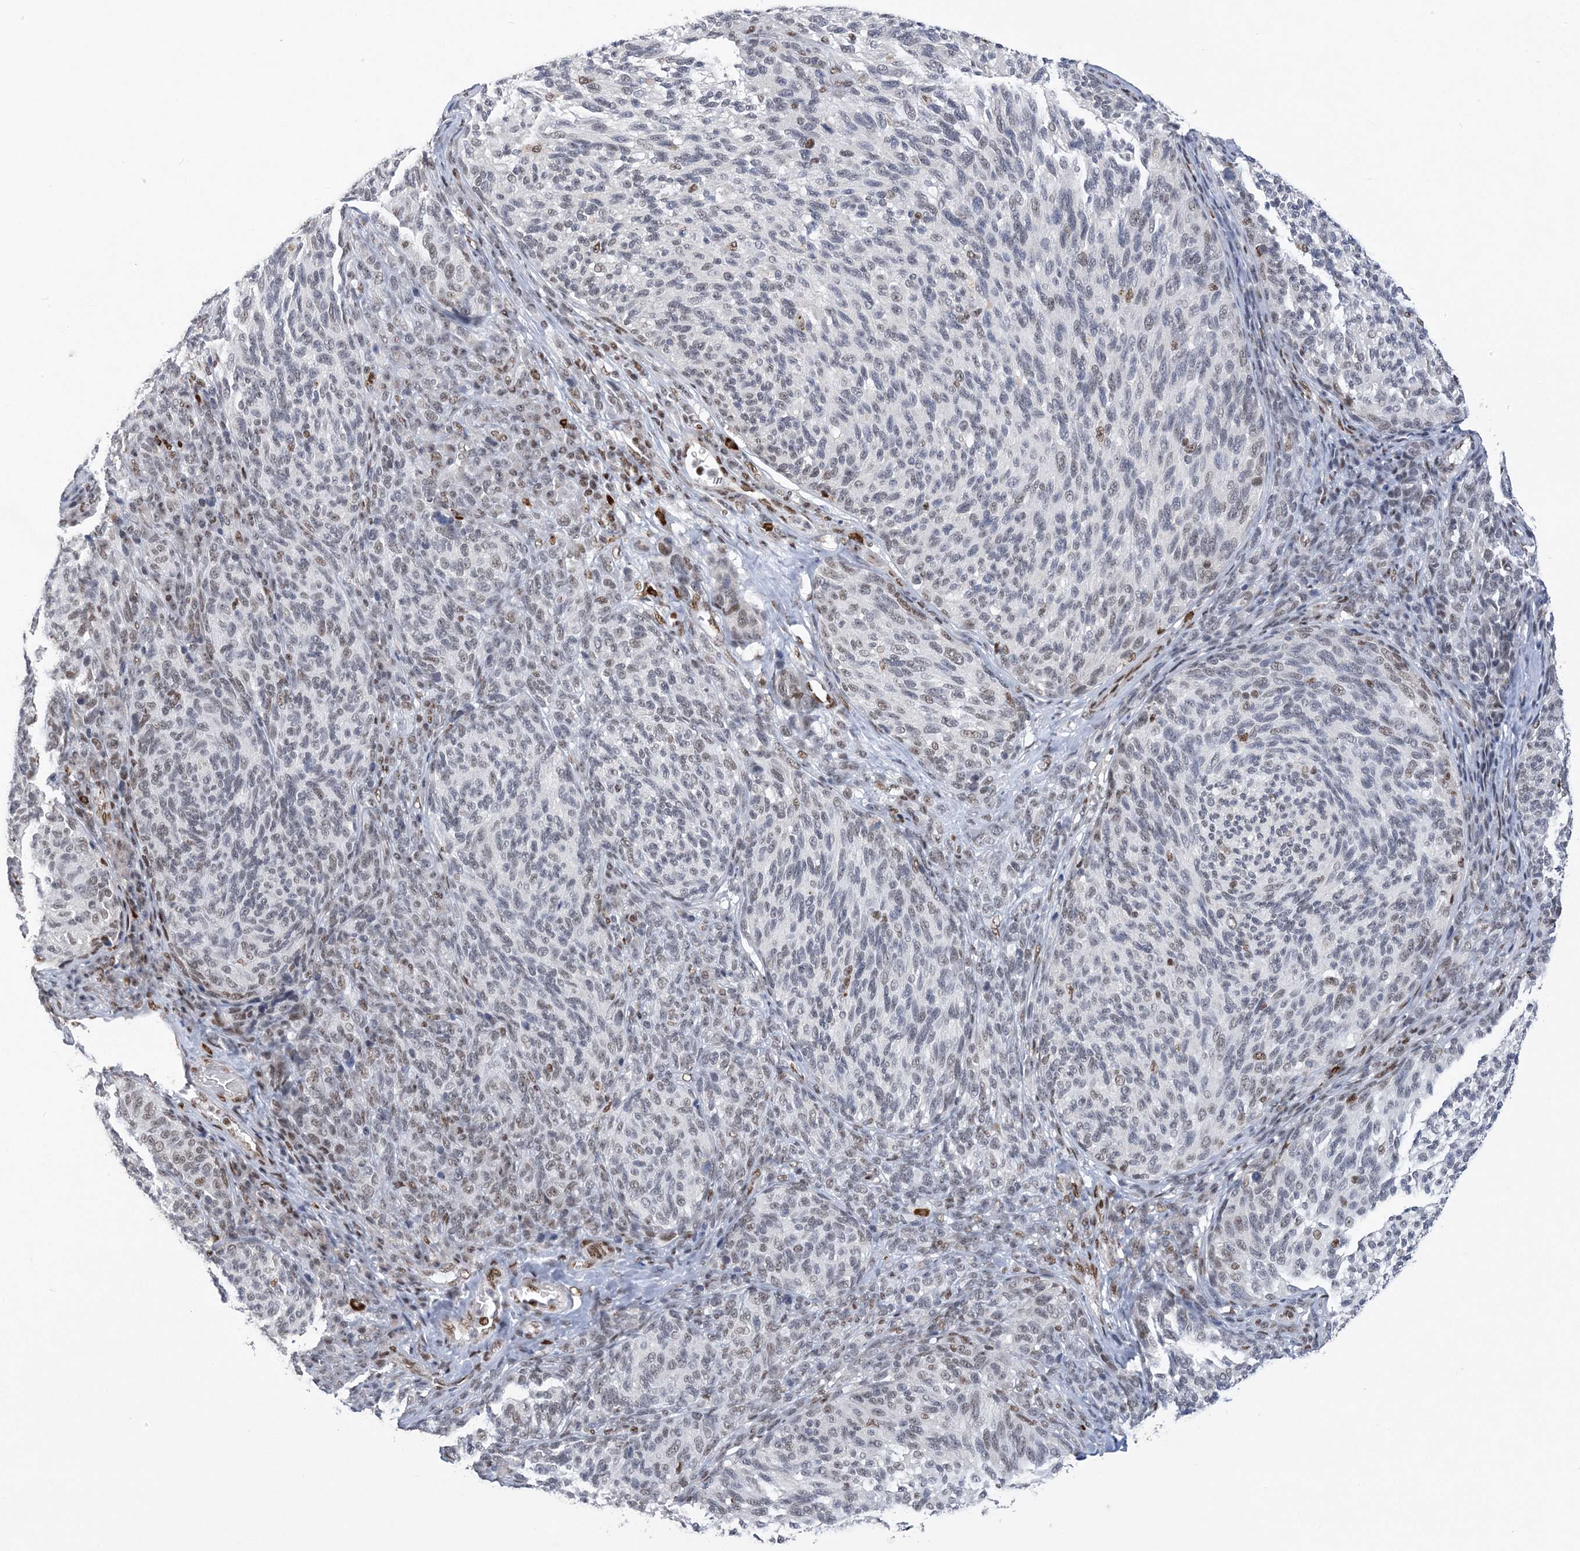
{"staining": {"intensity": "negative", "quantity": "none", "location": "none"}, "tissue": "melanoma", "cell_type": "Tumor cells", "image_type": "cancer", "snomed": [{"axis": "morphology", "description": "Malignant melanoma, NOS"}, {"axis": "topography", "description": "Skin"}], "caption": "A histopathology image of human melanoma is negative for staining in tumor cells.", "gene": "ZBTB7A", "patient": {"sex": "female", "age": 73}}